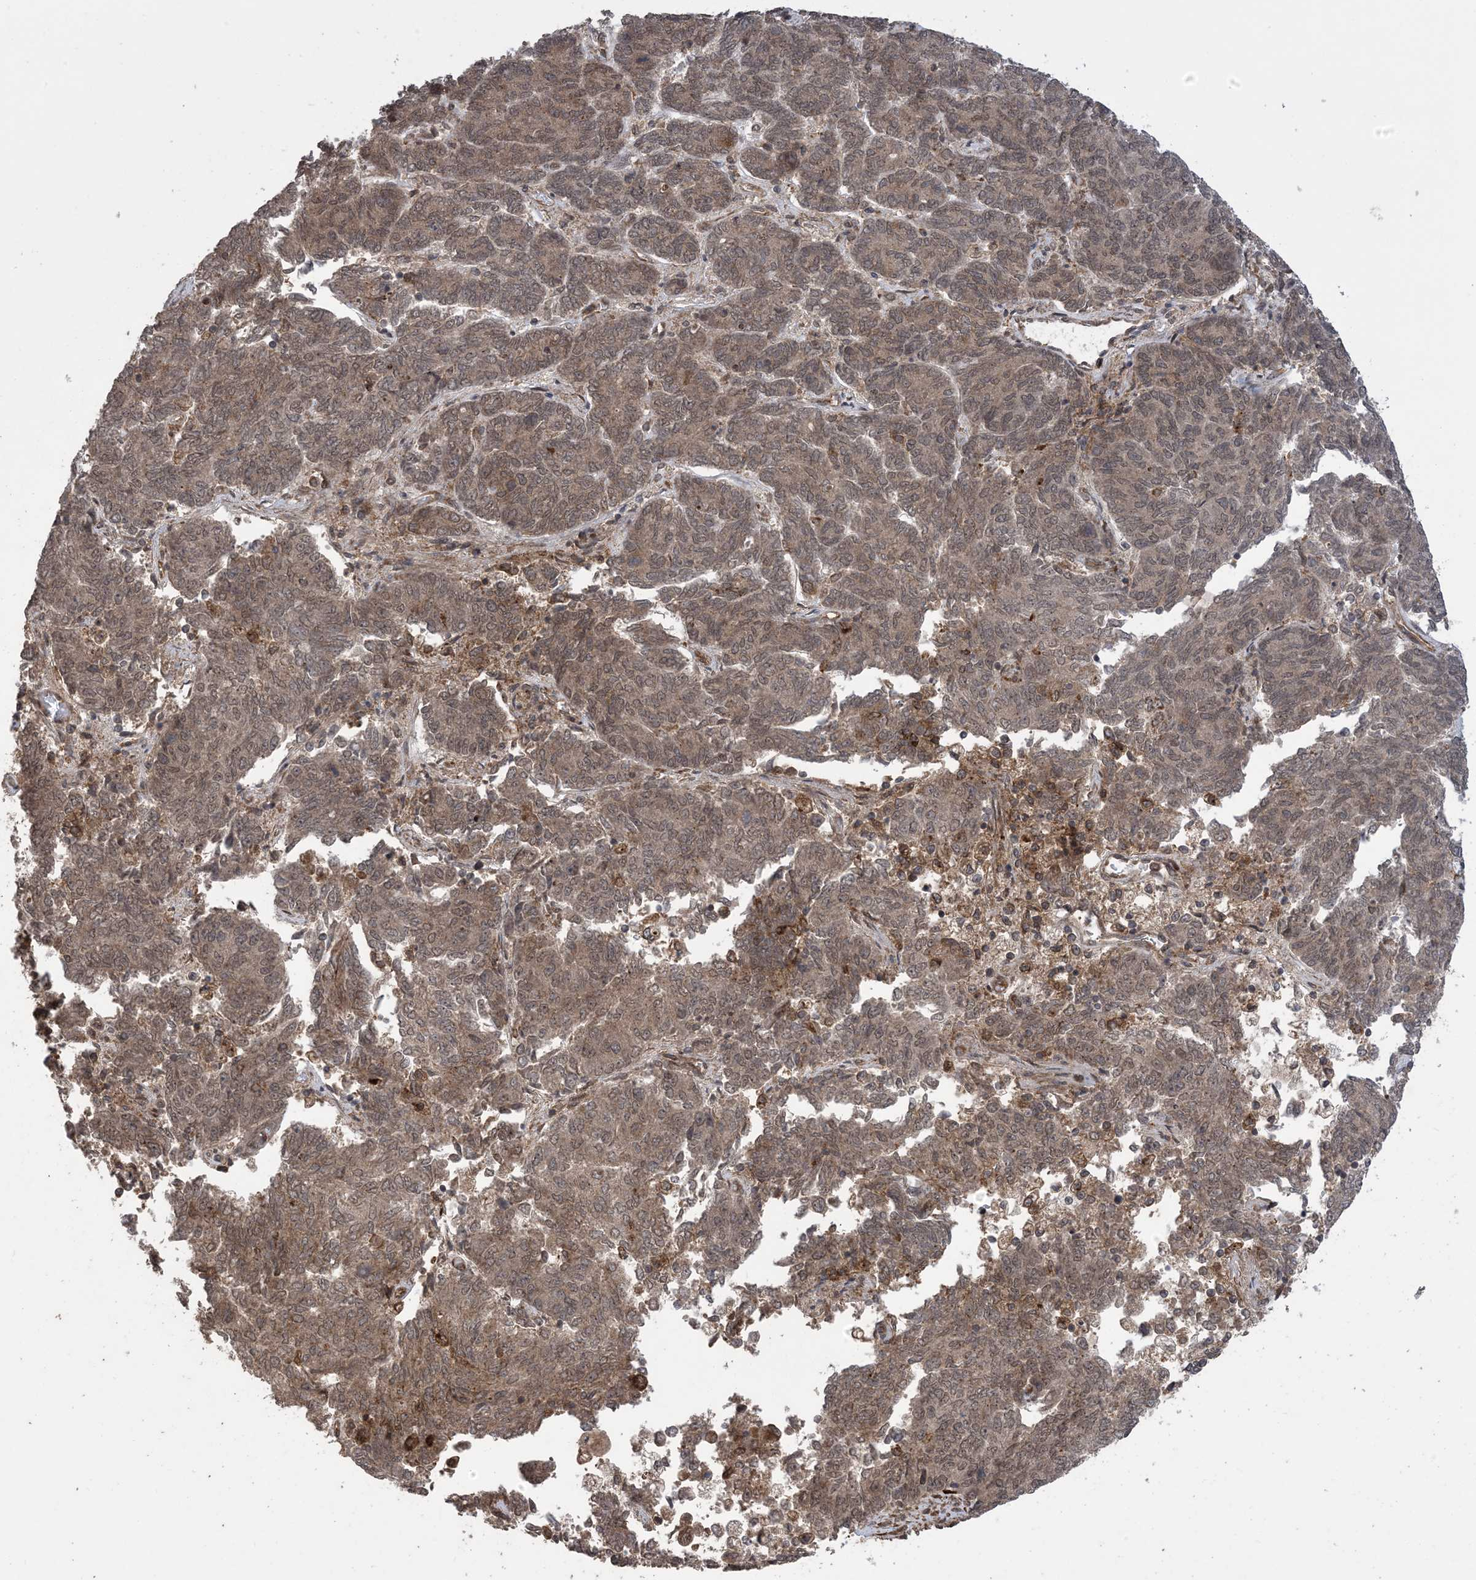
{"staining": {"intensity": "moderate", "quantity": ">75%", "location": "cytoplasmic/membranous"}, "tissue": "endometrial cancer", "cell_type": "Tumor cells", "image_type": "cancer", "snomed": [{"axis": "morphology", "description": "Adenocarcinoma, NOS"}, {"axis": "topography", "description": "Endometrium"}], "caption": "Human endometrial cancer (adenocarcinoma) stained with a protein marker displays moderate staining in tumor cells.", "gene": "ZNF511", "patient": {"sex": "female", "age": 80}}